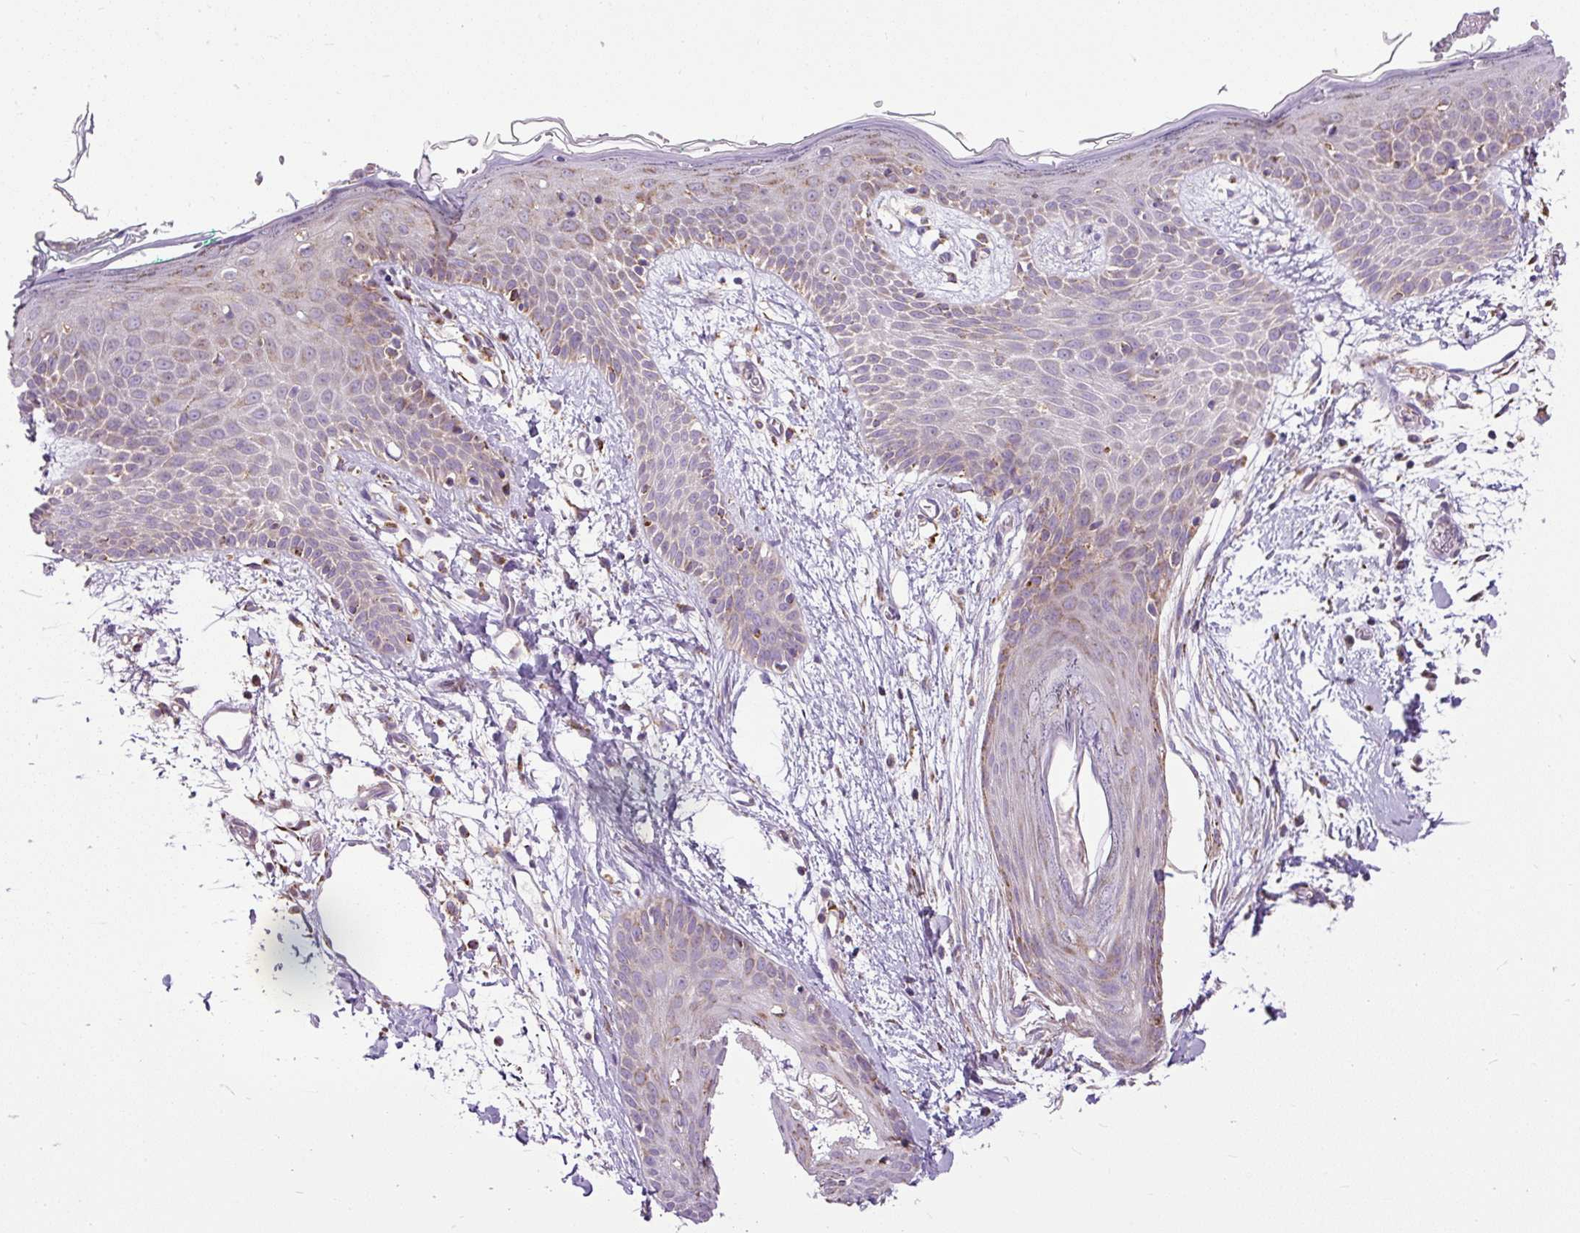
{"staining": {"intensity": "moderate", "quantity": "25%-75%", "location": "cytoplasmic/membranous"}, "tissue": "skin", "cell_type": "Fibroblasts", "image_type": "normal", "snomed": [{"axis": "morphology", "description": "Normal tissue, NOS"}, {"axis": "topography", "description": "Skin"}], "caption": "IHC image of benign skin stained for a protein (brown), which demonstrates medium levels of moderate cytoplasmic/membranous staining in approximately 25%-75% of fibroblasts.", "gene": "TM2D3", "patient": {"sex": "male", "age": 79}}